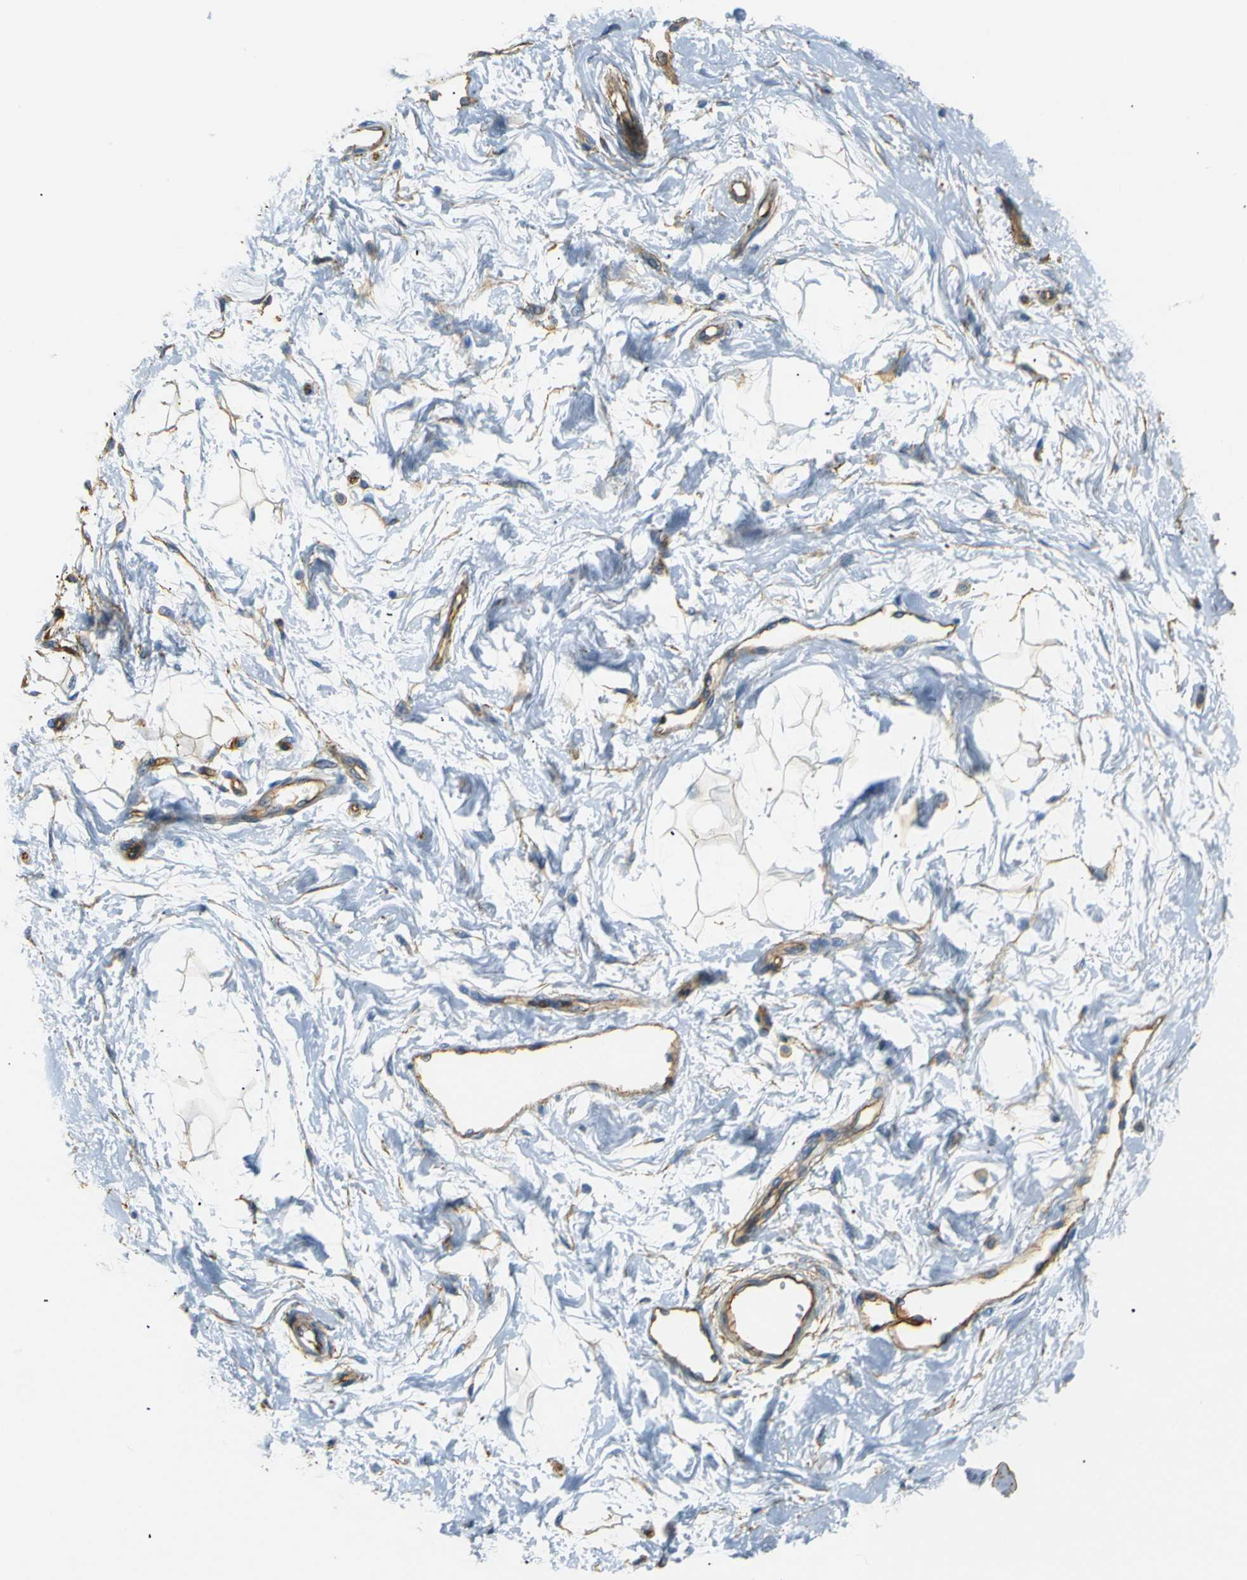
{"staining": {"intensity": "negative", "quantity": "none", "location": "none"}, "tissue": "breast", "cell_type": "Adipocytes", "image_type": "normal", "snomed": [{"axis": "morphology", "description": "Normal tissue, NOS"}, {"axis": "topography", "description": "Breast"}], "caption": "A photomicrograph of human breast is negative for staining in adipocytes. (DAB IHC, high magnification).", "gene": "SPTBN1", "patient": {"sex": "female", "age": 45}}